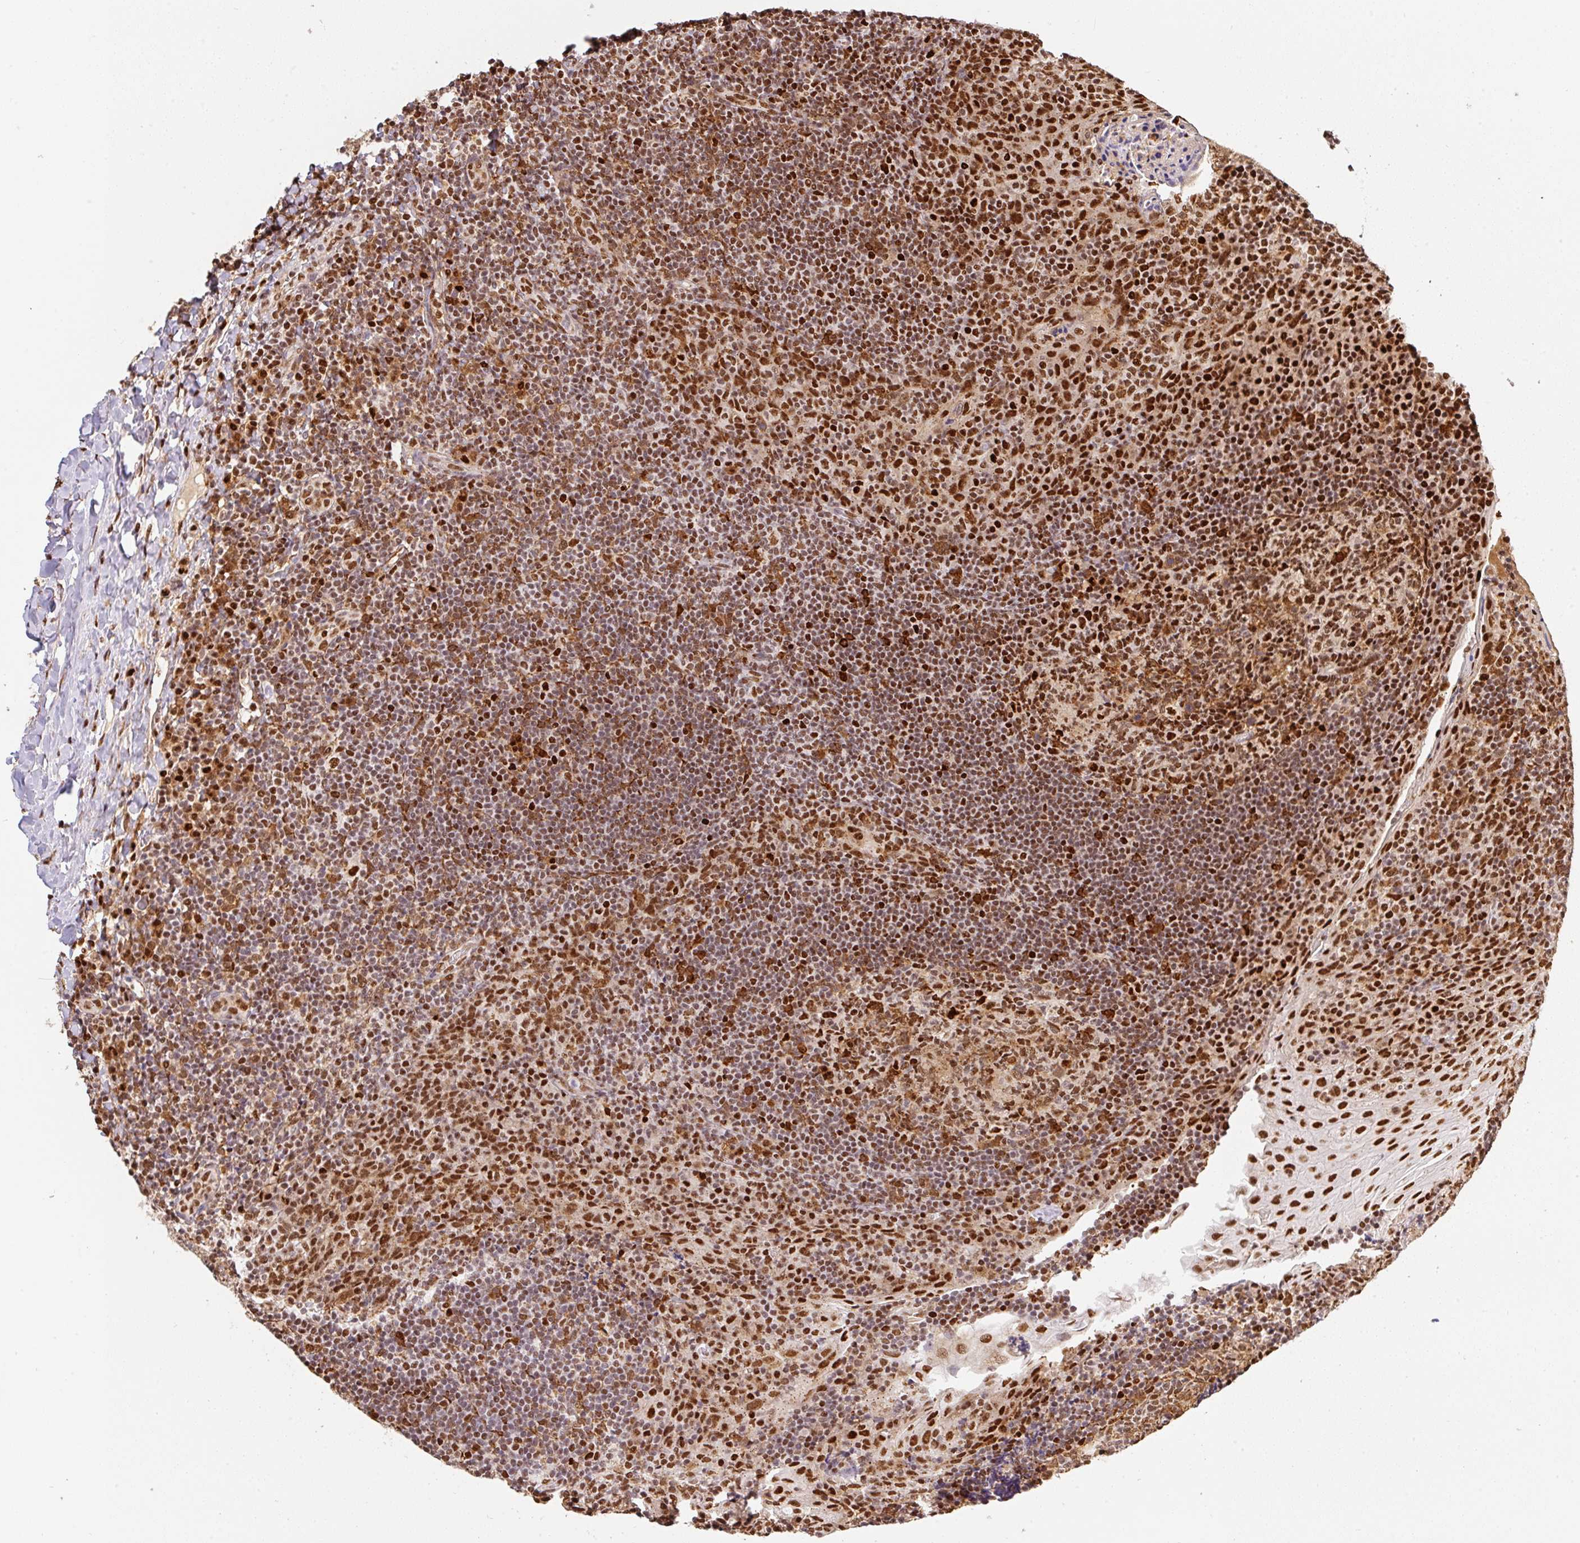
{"staining": {"intensity": "strong", "quantity": "25%-75%", "location": "nuclear"}, "tissue": "tonsil", "cell_type": "Germinal center cells", "image_type": "normal", "snomed": [{"axis": "morphology", "description": "Normal tissue, NOS"}, {"axis": "topography", "description": "Tonsil"}], "caption": "This micrograph reveals IHC staining of unremarkable tonsil, with high strong nuclear expression in approximately 25%-75% of germinal center cells.", "gene": "GPR139", "patient": {"sex": "male", "age": 17}}